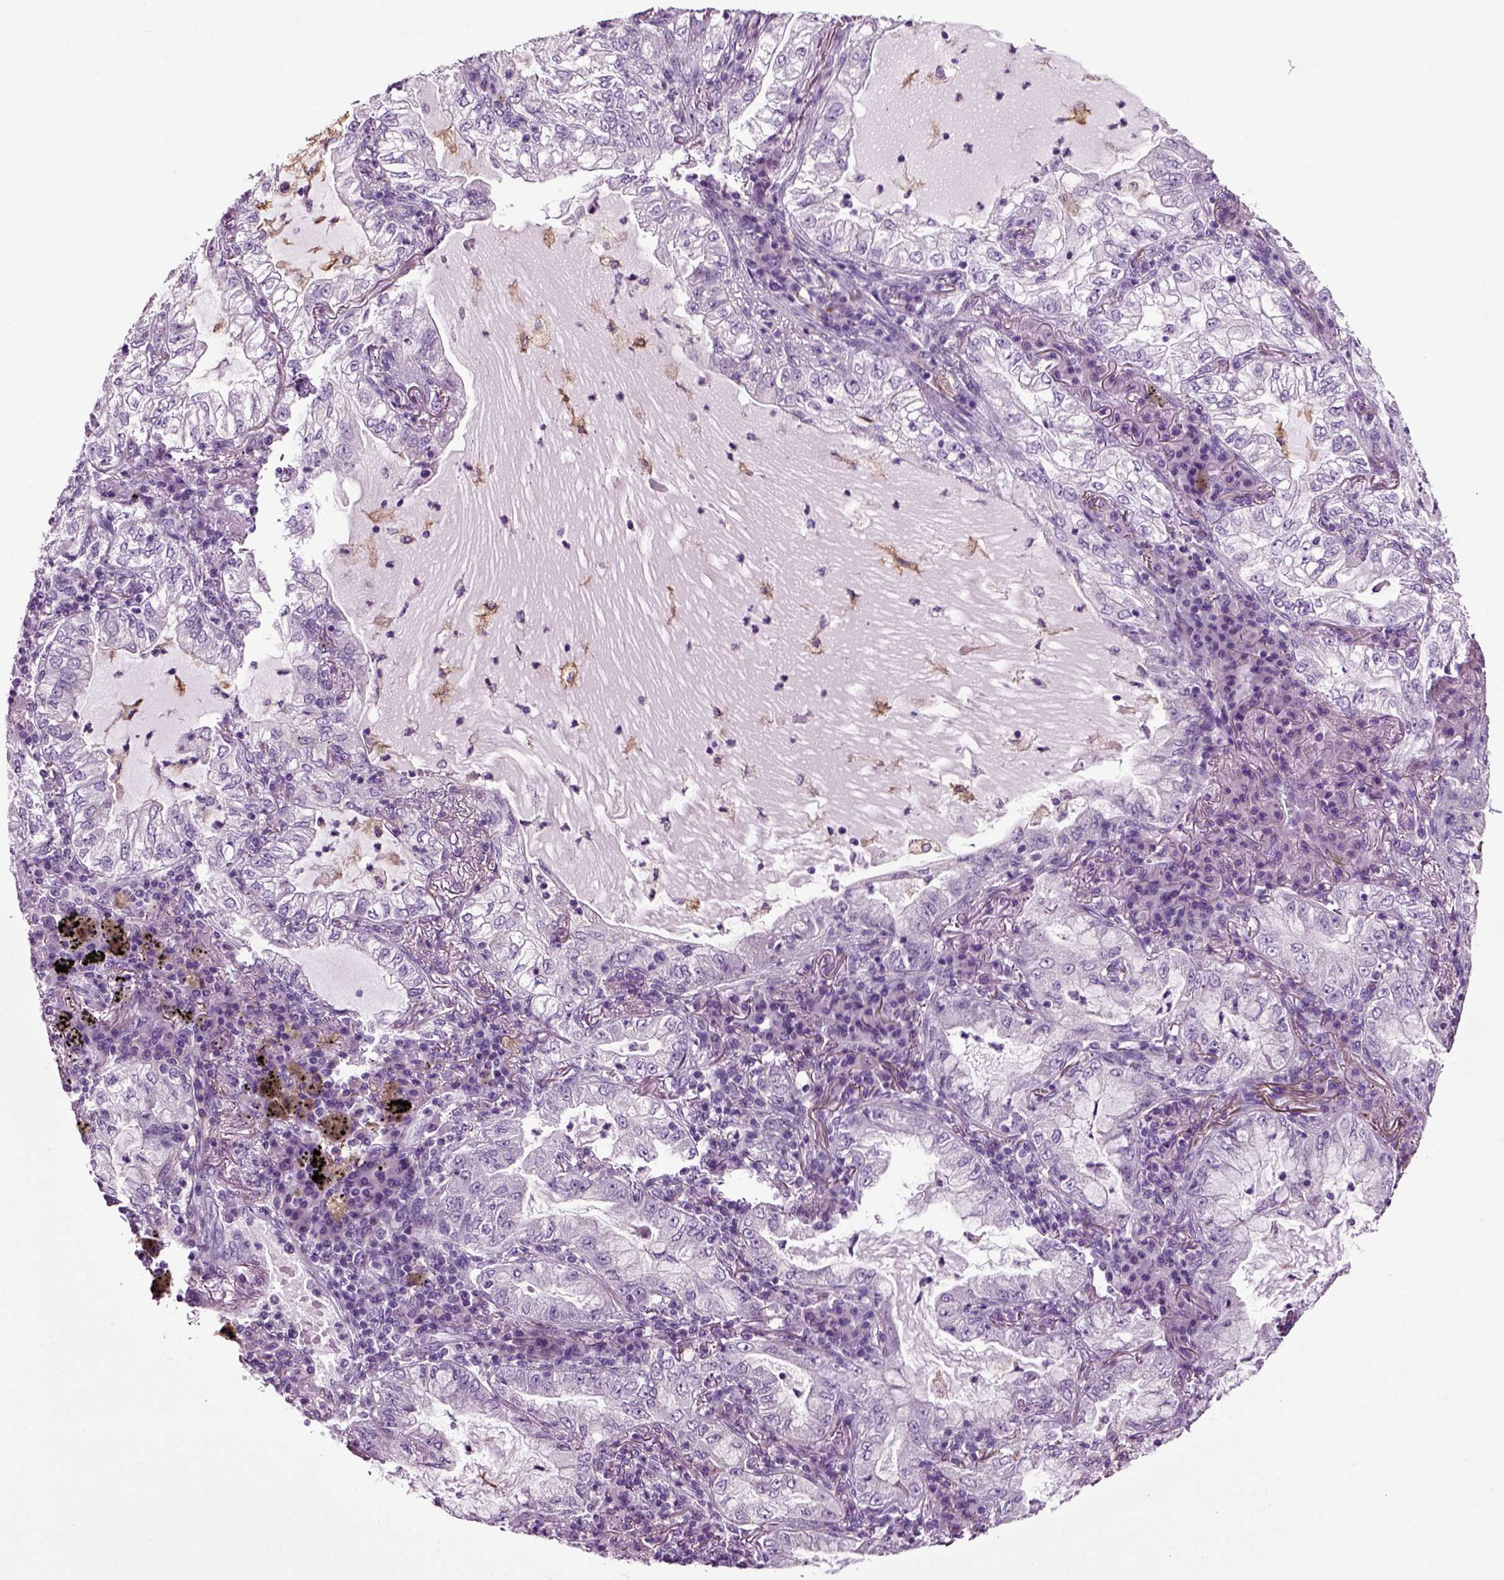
{"staining": {"intensity": "negative", "quantity": "none", "location": "none"}, "tissue": "lung cancer", "cell_type": "Tumor cells", "image_type": "cancer", "snomed": [{"axis": "morphology", "description": "Adenocarcinoma, NOS"}, {"axis": "topography", "description": "Lung"}], "caption": "The IHC histopathology image has no significant expression in tumor cells of lung adenocarcinoma tissue.", "gene": "DNAH10", "patient": {"sex": "female", "age": 73}}